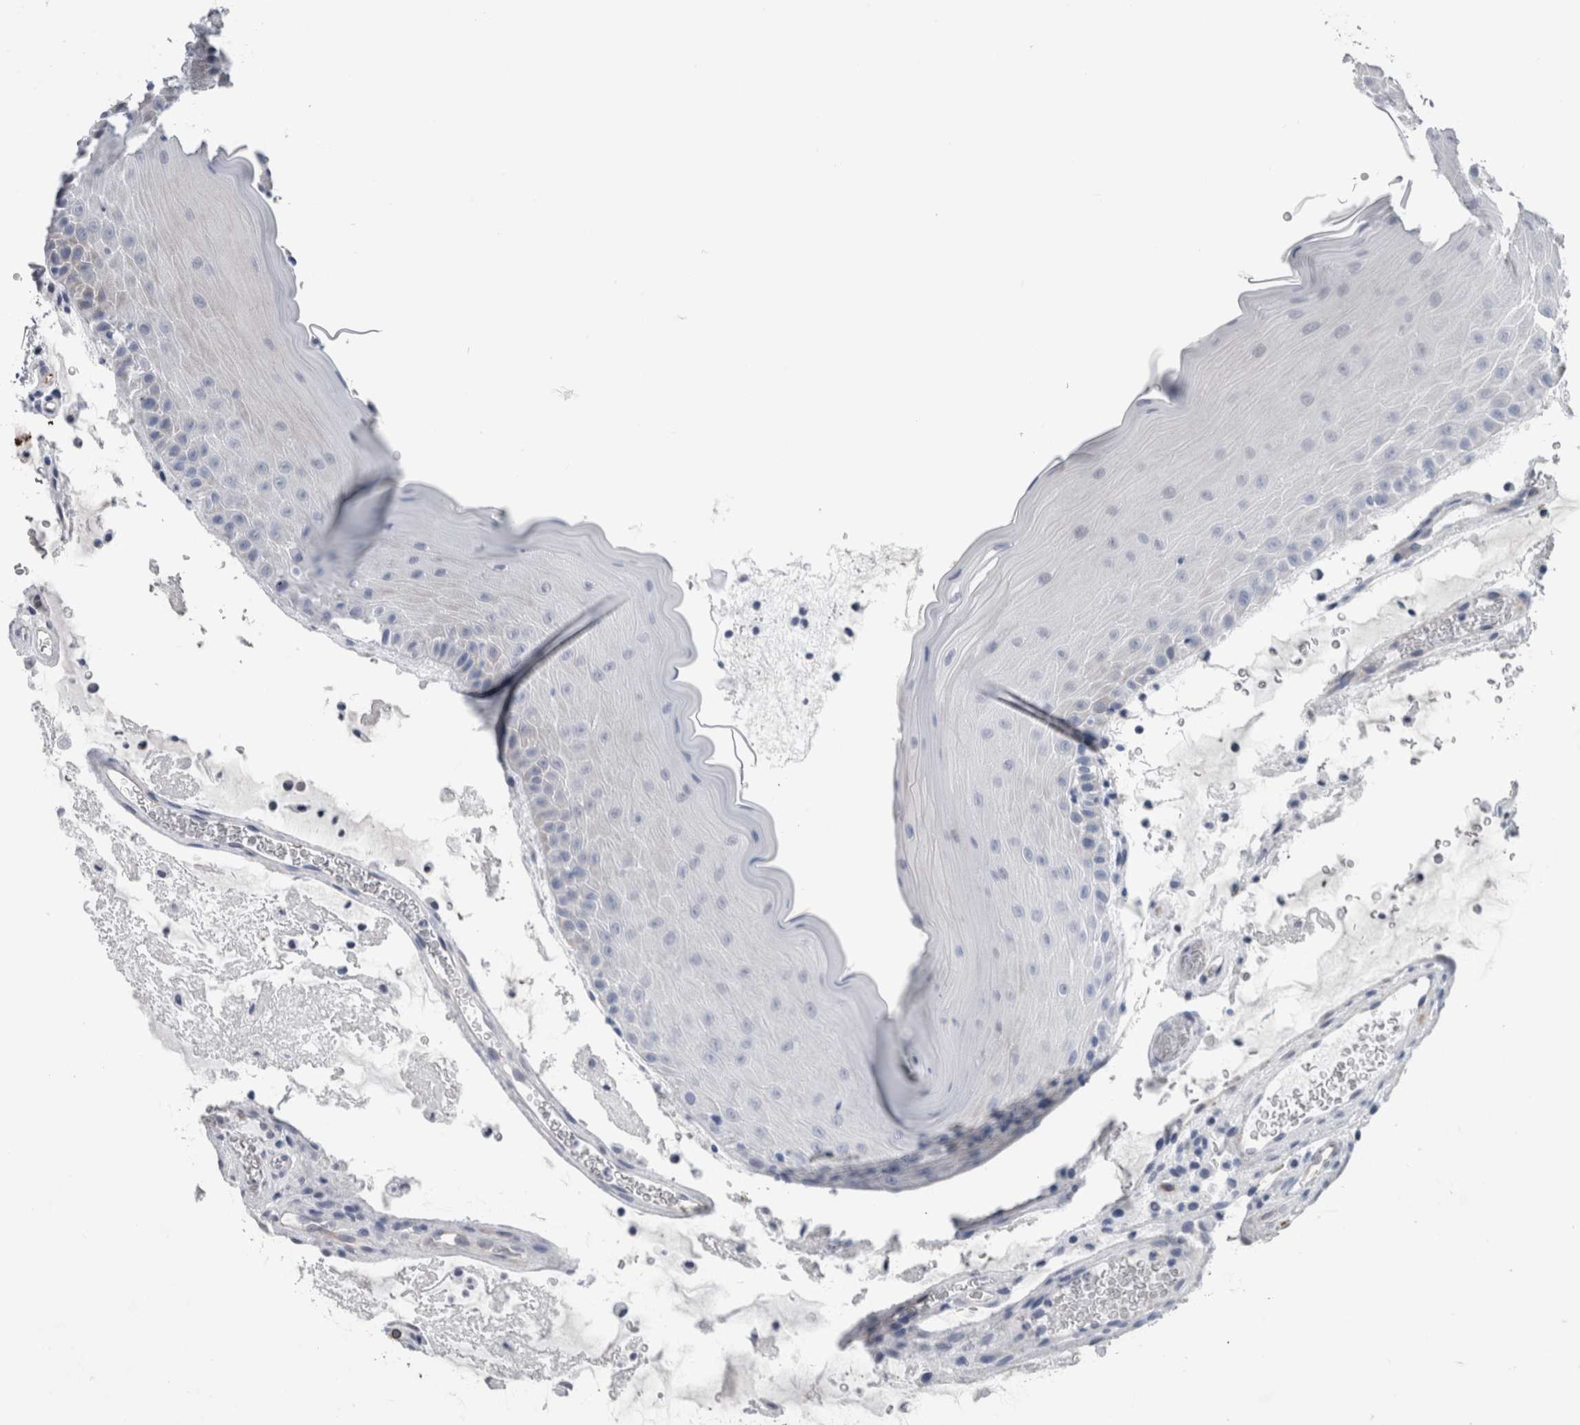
{"staining": {"intensity": "negative", "quantity": "none", "location": "none"}, "tissue": "oral mucosa", "cell_type": "Squamous epithelial cells", "image_type": "normal", "snomed": [{"axis": "morphology", "description": "Normal tissue, NOS"}, {"axis": "topography", "description": "Oral tissue"}], "caption": "The image displays no significant positivity in squamous epithelial cells of oral mucosa. (Immunohistochemistry (ihc), brightfield microscopy, high magnification).", "gene": "VWDE", "patient": {"sex": "male", "age": 13}}